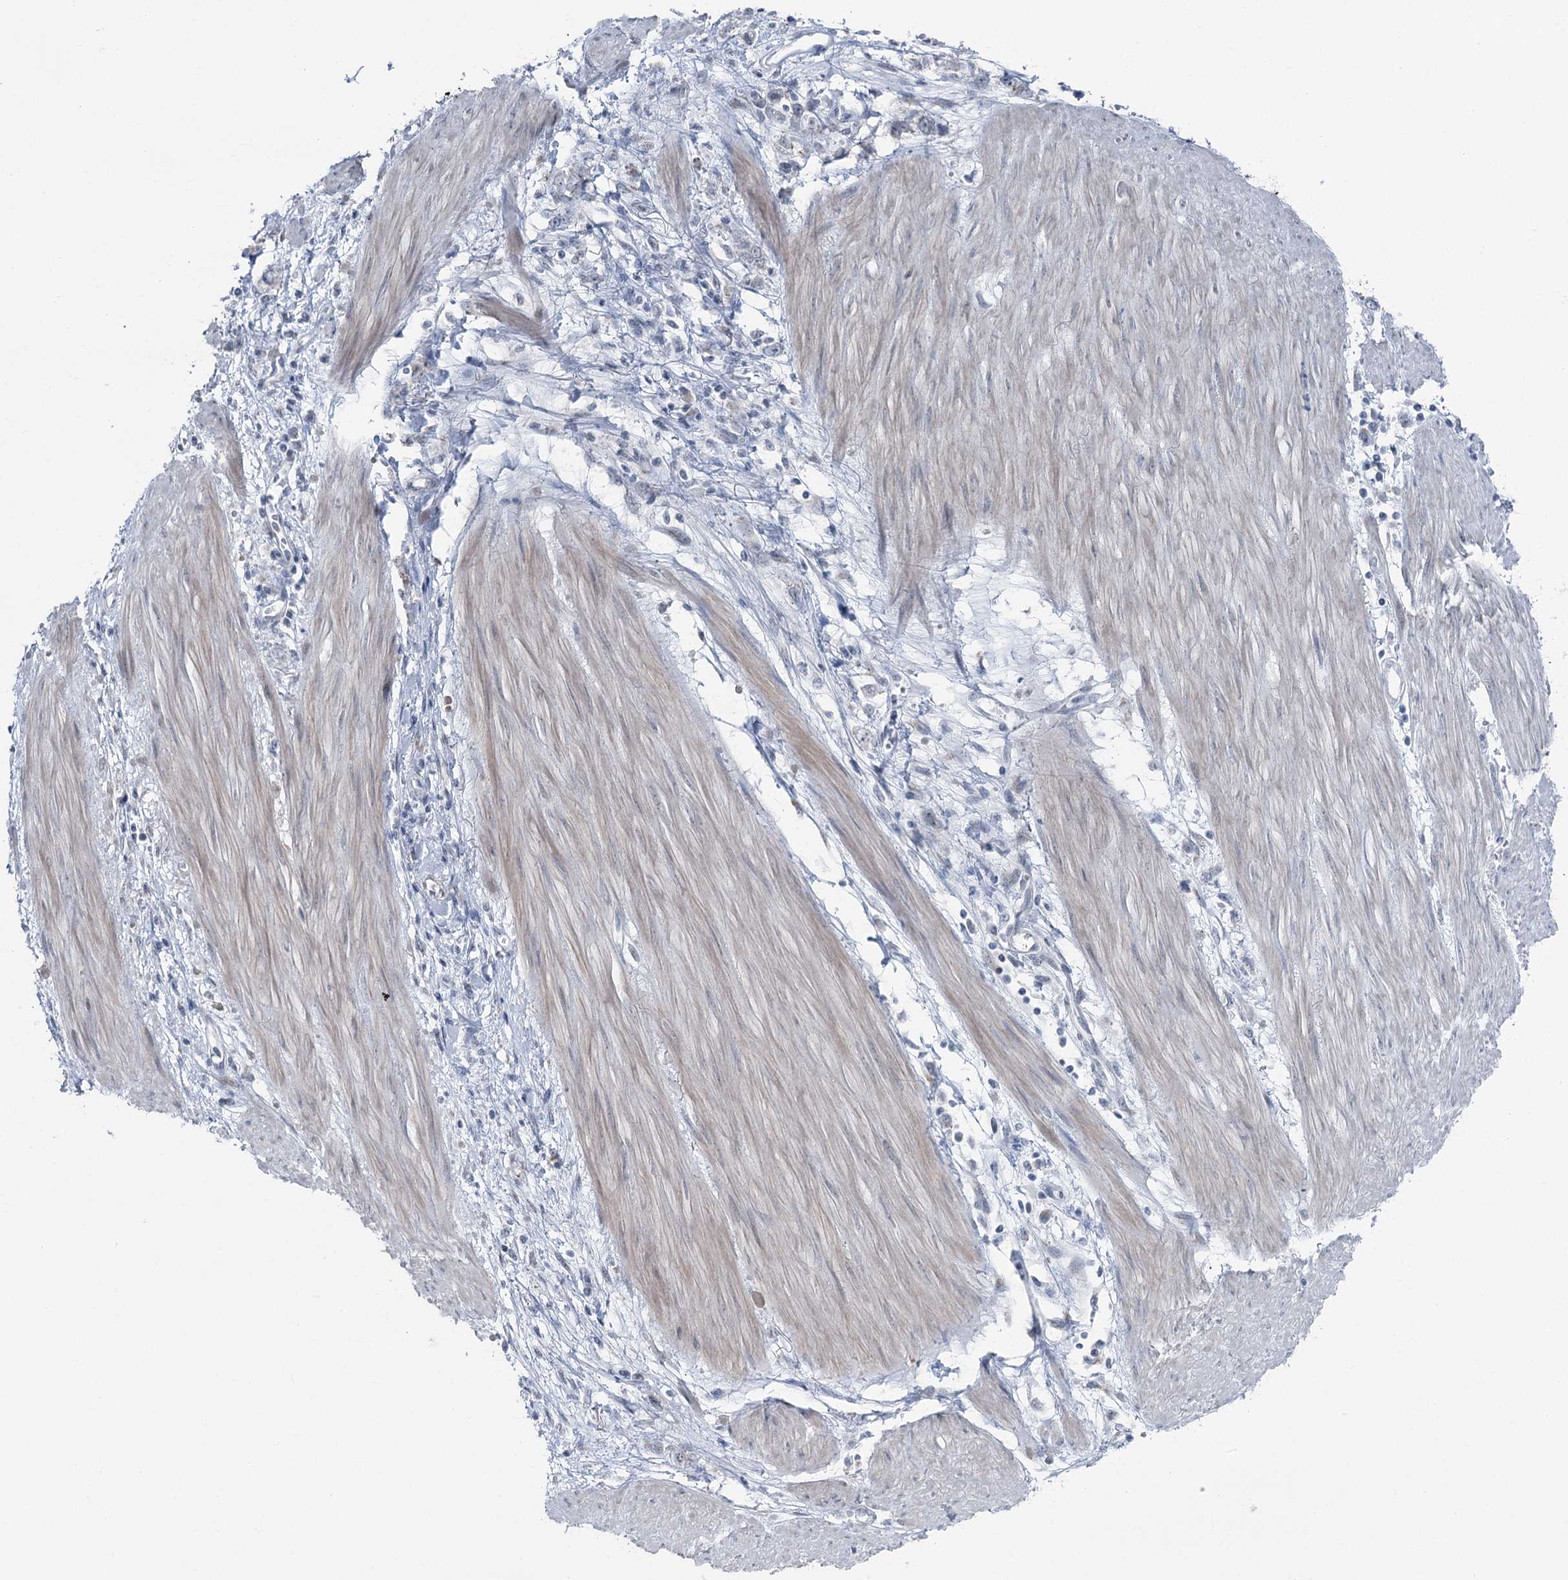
{"staining": {"intensity": "negative", "quantity": "none", "location": "none"}, "tissue": "stomach cancer", "cell_type": "Tumor cells", "image_type": "cancer", "snomed": [{"axis": "morphology", "description": "Adenocarcinoma, NOS"}, {"axis": "topography", "description": "Stomach"}], "caption": "Immunohistochemistry (IHC) micrograph of neoplastic tissue: human stomach cancer (adenocarcinoma) stained with DAB (3,3'-diaminobenzidine) reveals no significant protein staining in tumor cells. Nuclei are stained in blue.", "gene": "STEEP1", "patient": {"sex": "female", "age": 76}}